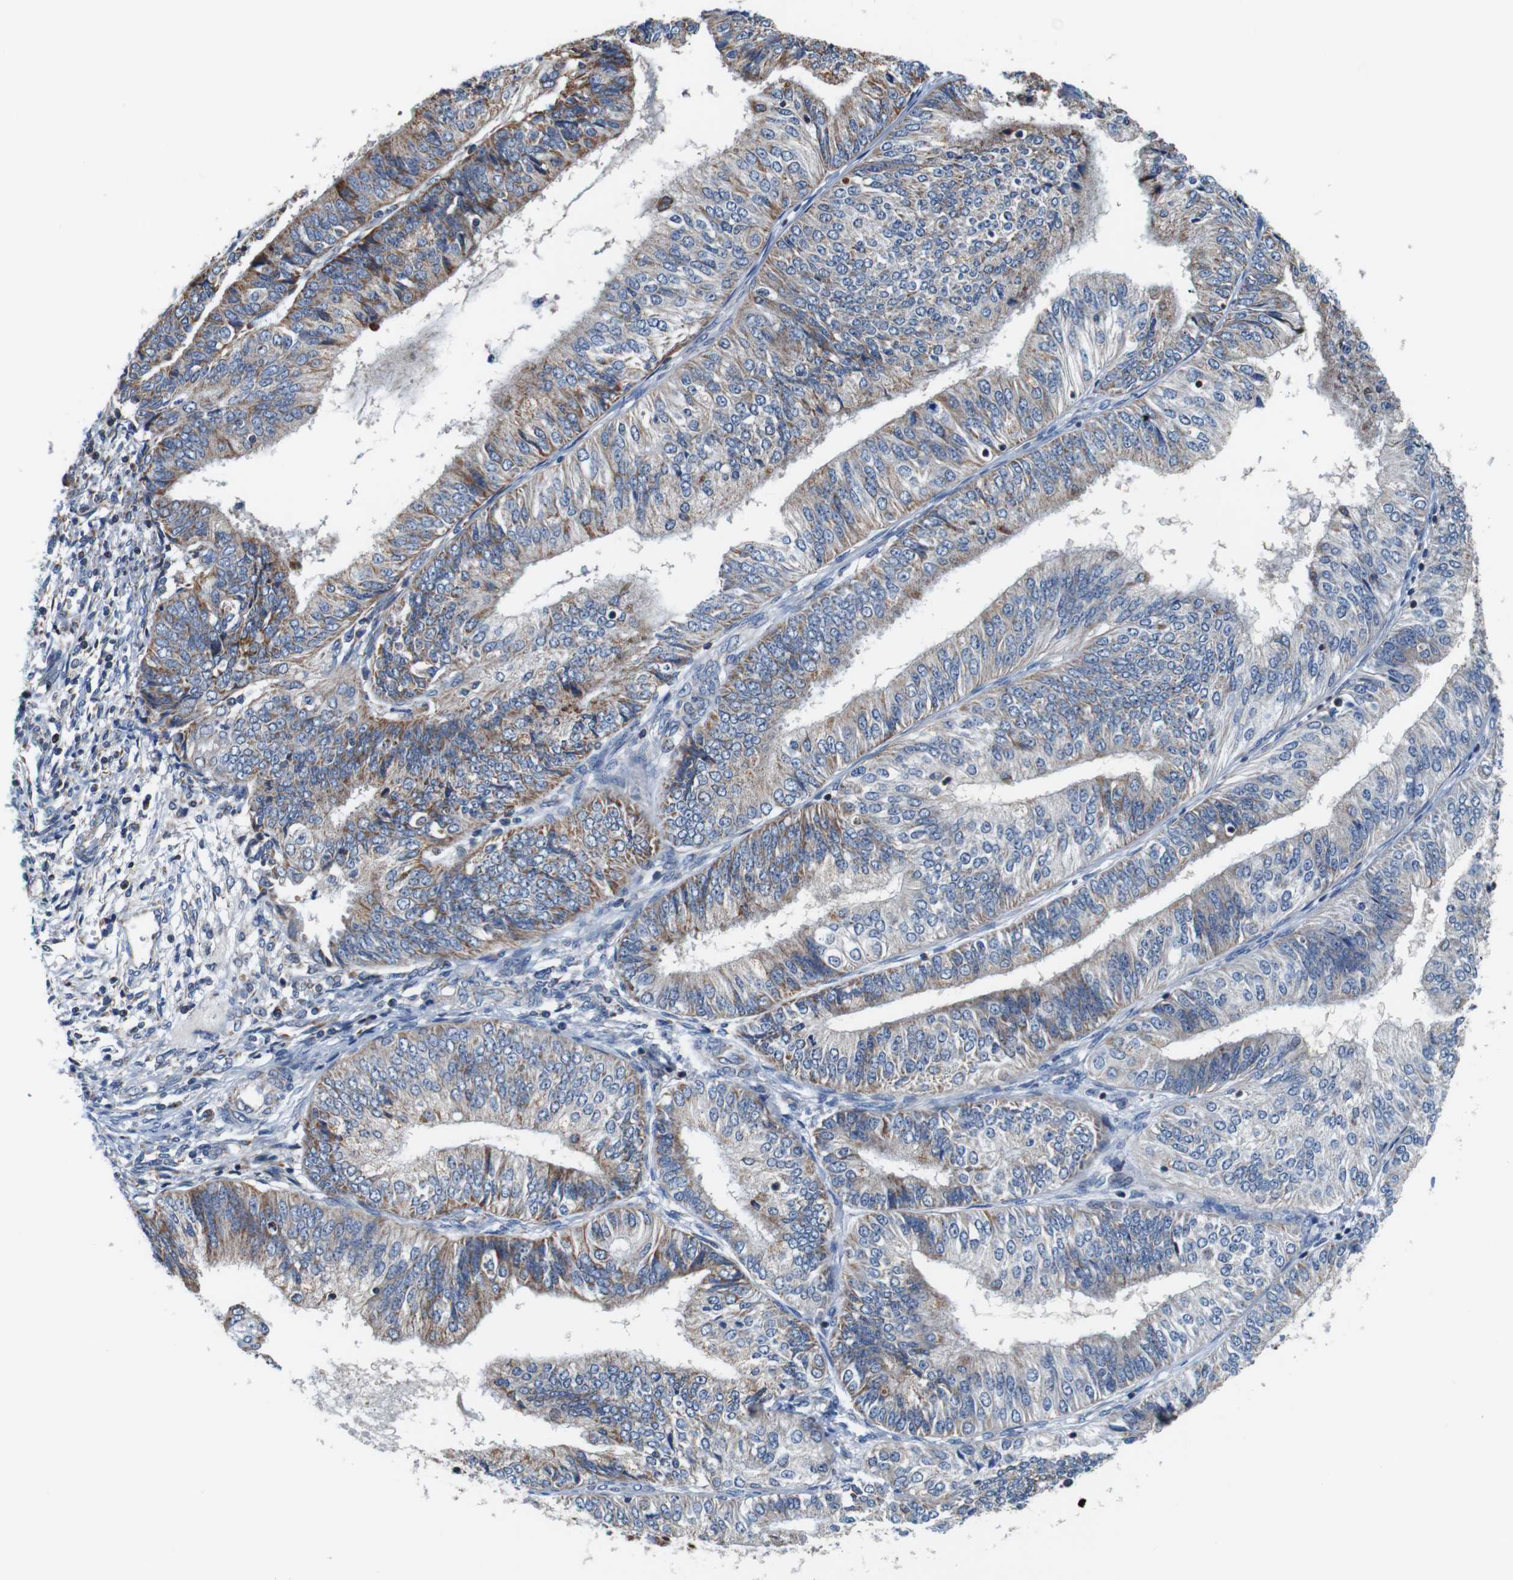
{"staining": {"intensity": "moderate", "quantity": ">75%", "location": "cytoplasmic/membranous"}, "tissue": "endometrial cancer", "cell_type": "Tumor cells", "image_type": "cancer", "snomed": [{"axis": "morphology", "description": "Adenocarcinoma, NOS"}, {"axis": "topography", "description": "Endometrium"}], "caption": "This histopathology image displays endometrial cancer (adenocarcinoma) stained with immunohistochemistry (IHC) to label a protein in brown. The cytoplasmic/membranous of tumor cells show moderate positivity for the protein. Nuclei are counter-stained blue.", "gene": "LRP4", "patient": {"sex": "female", "age": 58}}